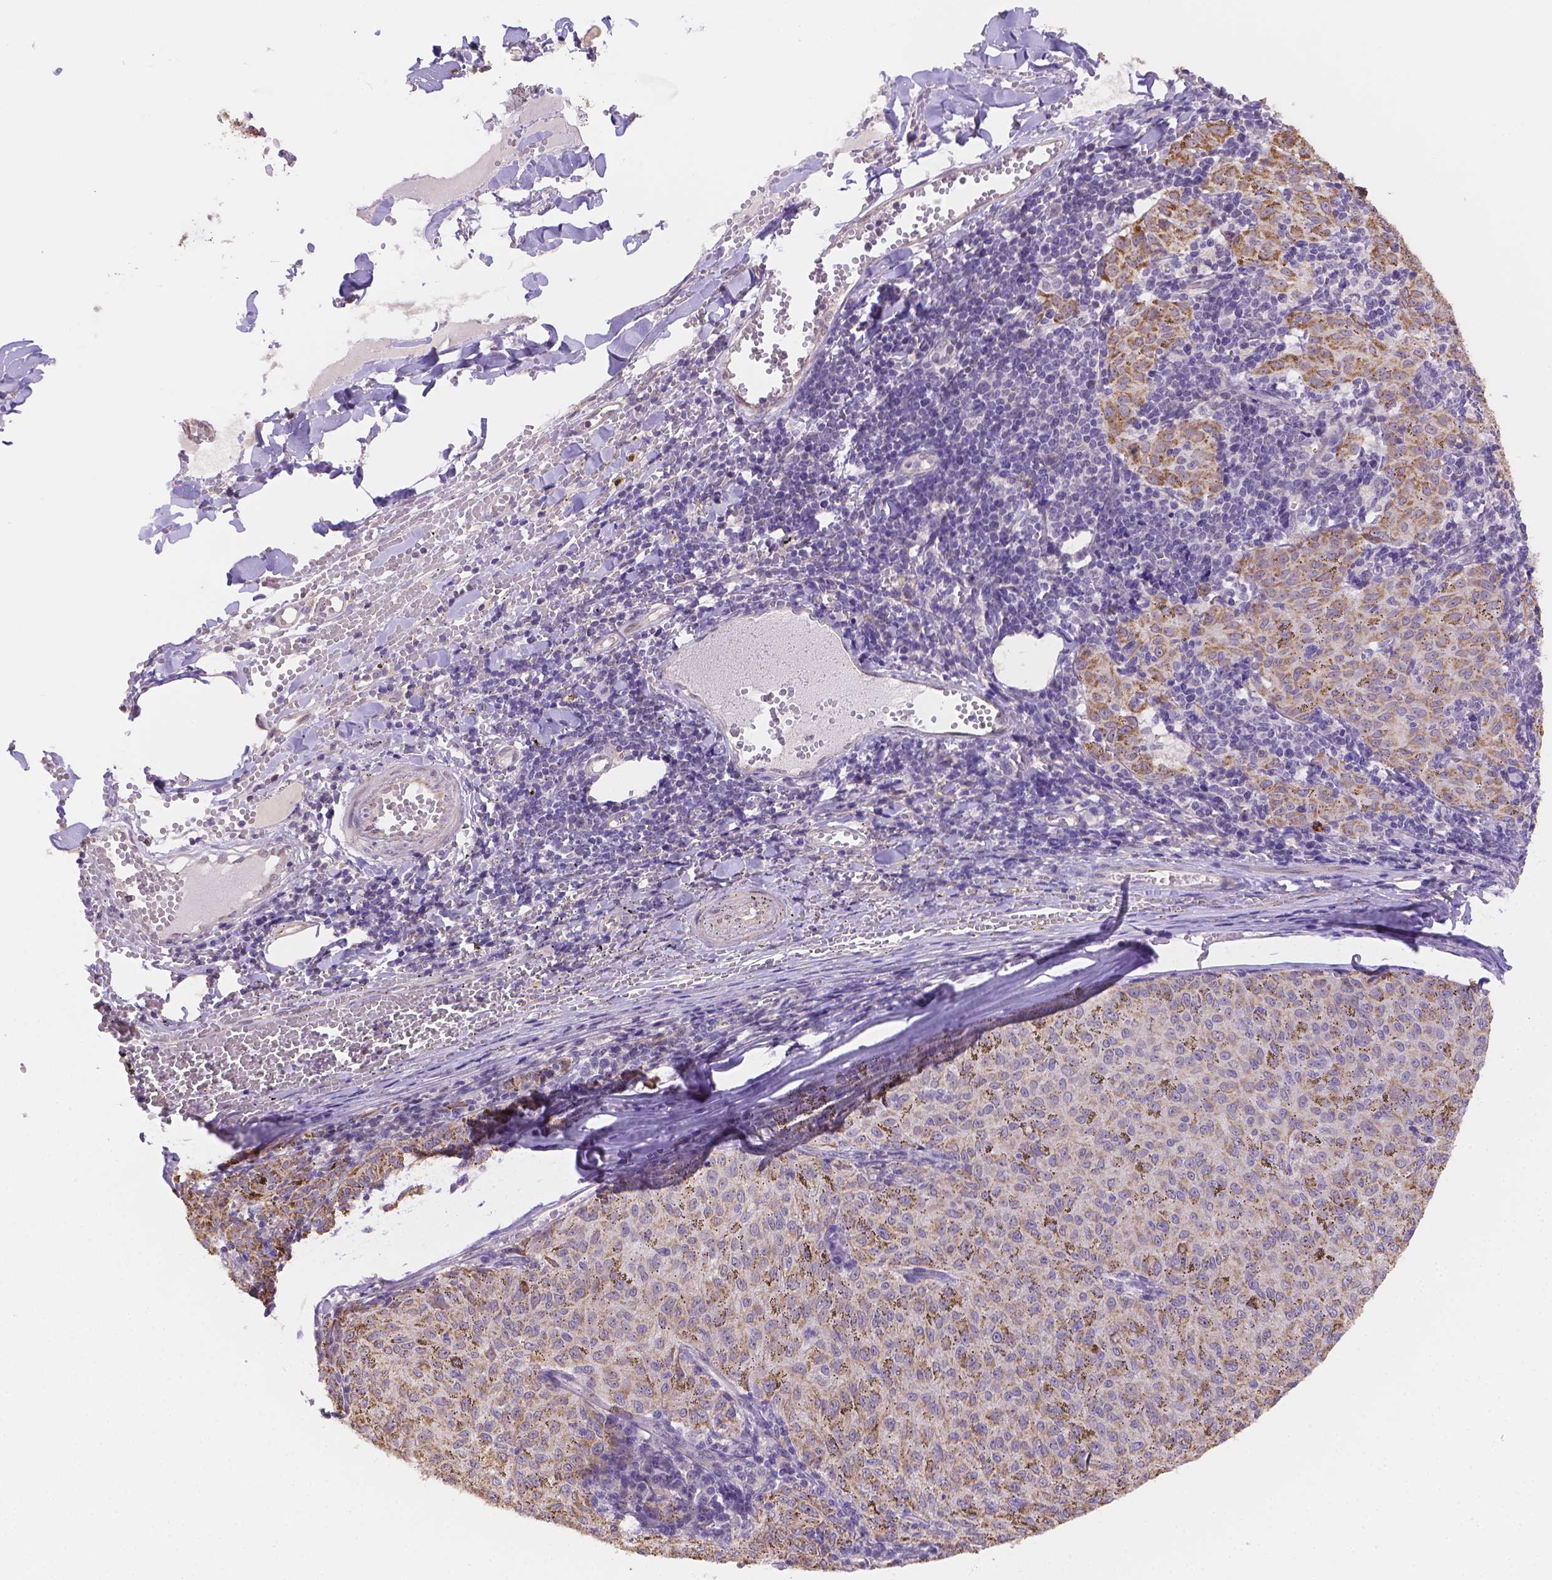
{"staining": {"intensity": "weak", "quantity": ">75%", "location": "cytoplasmic/membranous"}, "tissue": "melanoma", "cell_type": "Tumor cells", "image_type": "cancer", "snomed": [{"axis": "morphology", "description": "Malignant melanoma, NOS"}, {"axis": "topography", "description": "Skin"}], "caption": "A histopathology image of human malignant melanoma stained for a protein shows weak cytoplasmic/membranous brown staining in tumor cells.", "gene": "NXPE2", "patient": {"sex": "female", "age": 72}}